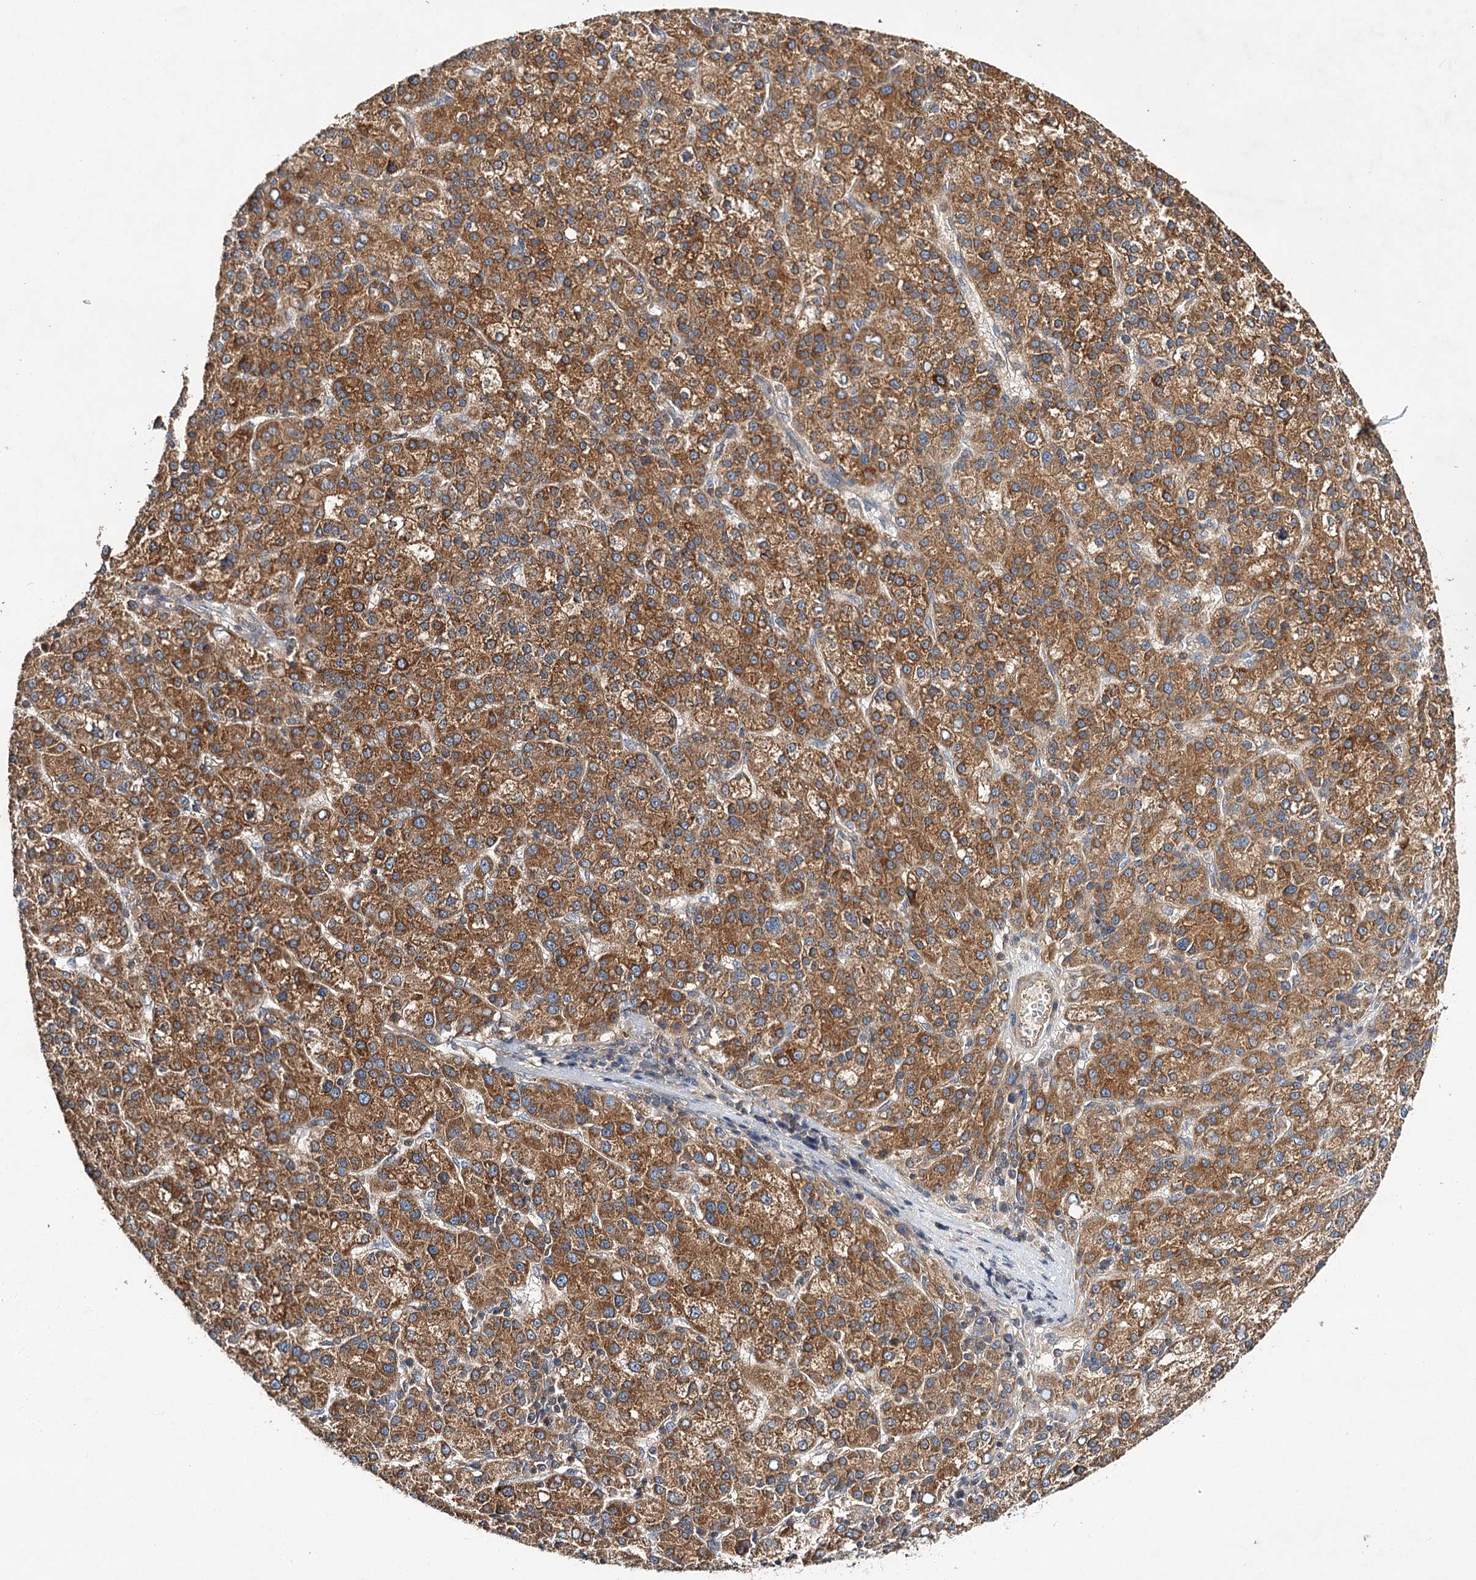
{"staining": {"intensity": "moderate", "quantity": ">75%", "location": "cytoplasmic/membranous"}, "tissue": "liver cancer", "cell_type": "Tumor cells", "image_type": "cancer", "snomed": [{"axis": "morphology", "description": "Carcinoma, Hepatocellular, NOS"}, {"axis": "topography", "description": "Liver"}], "caption": "Tumor cells display medium levels of moderate cytoplasmic/membranous positivity in about >75% of cells in human liver cancer.", "gene": "LSS", "patient": {"sex": "female", "age": 58}}